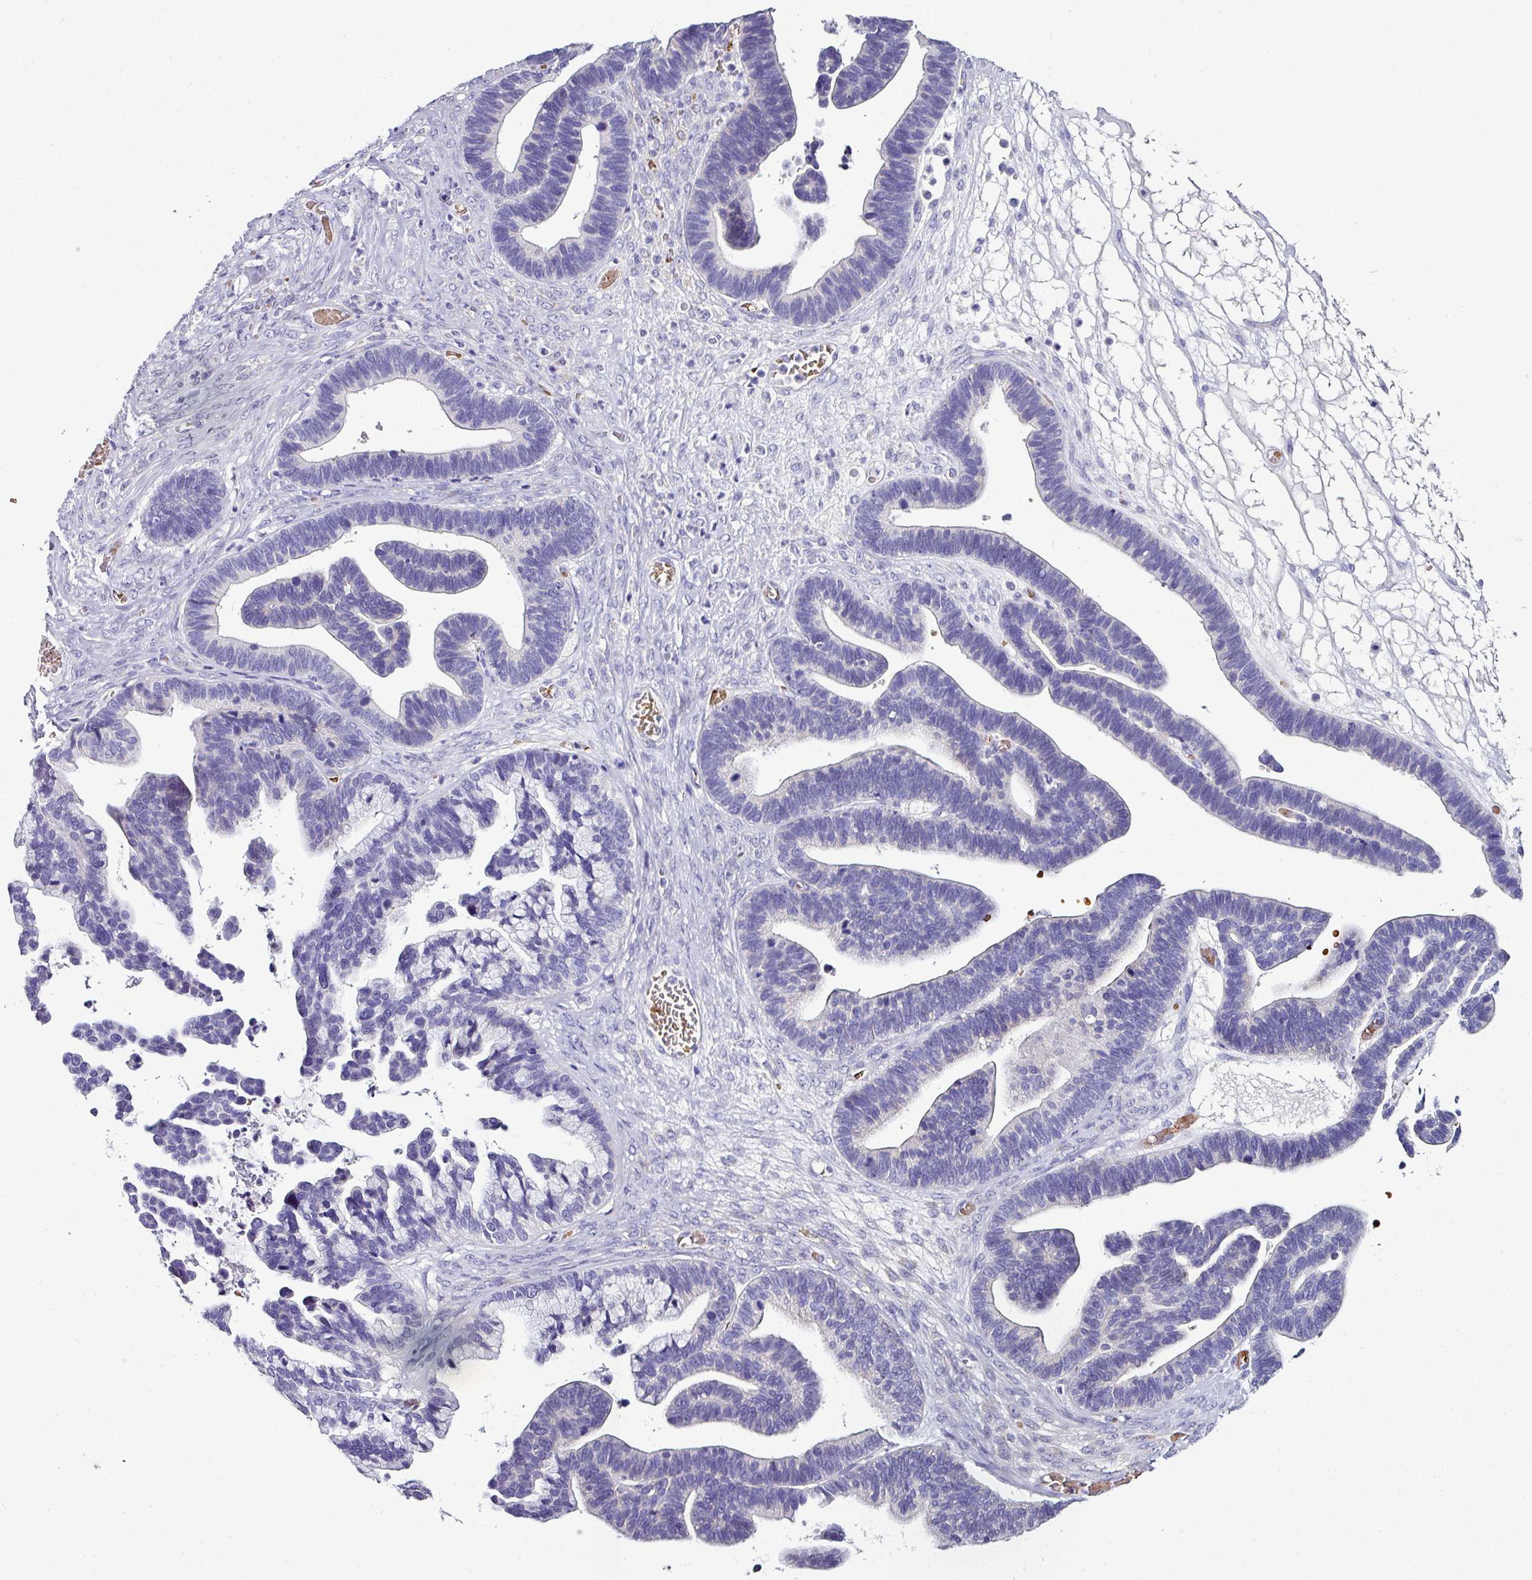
{"staining": {"intensity": "negative", "quantity": "none", "location": "none"}, "tissue": "ovarian cancer", "cell_type": "Tumor cells", "image_type": "cancer", "snomed": [{"axis": "morphology", "description": "Cystadenocarcinoma, serous, NOS"}, {"axis": "topography", "description": "Ovary"}], "caption": "Tumor cells are negative for protein expression in human ovarian serous cystadenocarcinoma. (Immunohistochemistry, brightfield microscopy, high magnification).", "gene": "NAPSA", "patient": {"sex": "female", "age": 56}}